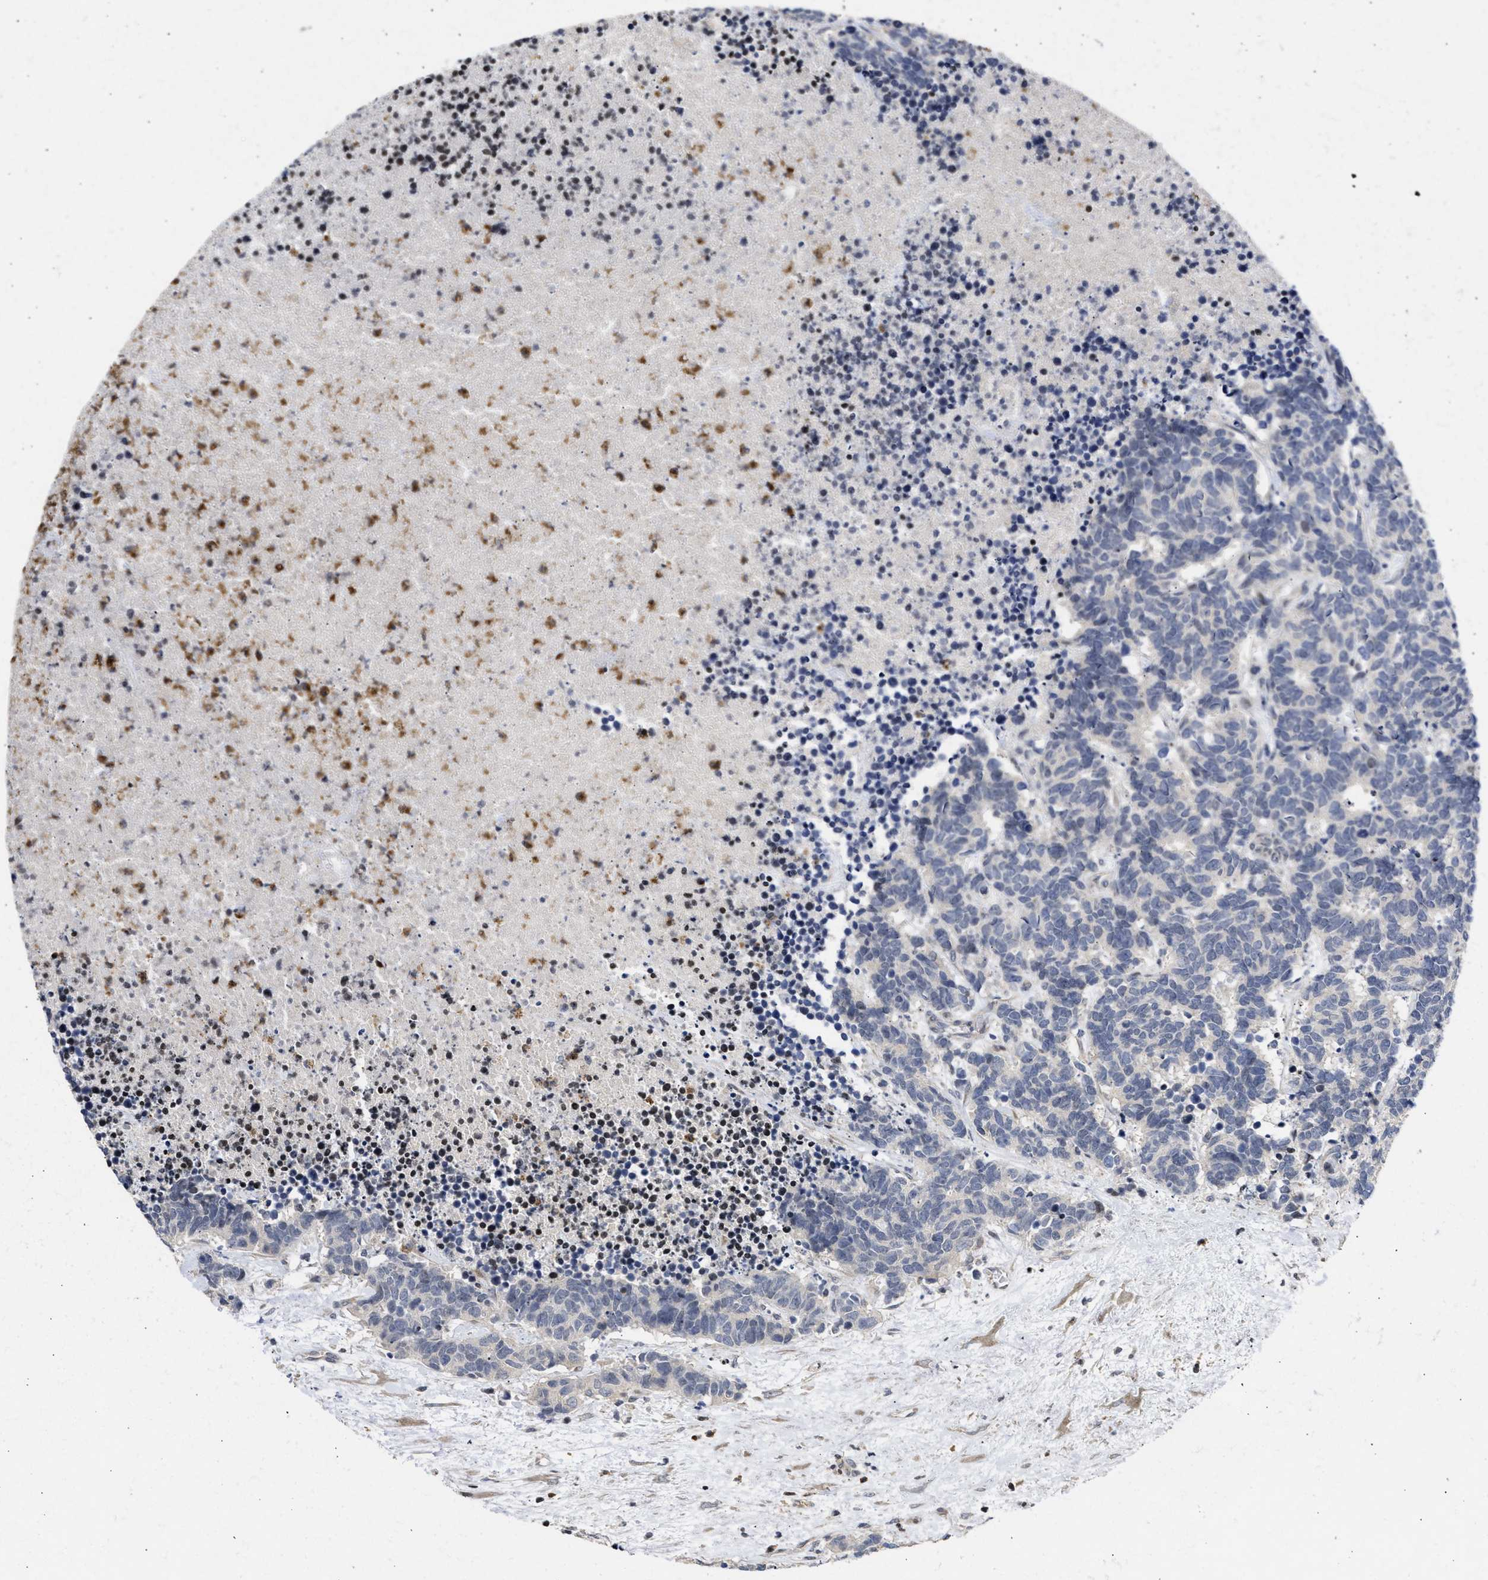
{"staining": {"intensity": "negative", "quantity": "none", "location": "none"}, "tissue": "carcinoid", "cell_type": "Tumor cells", "image_type": "cancer", "snomed": [{"axis": "morphology", "description": "Carcinoma, NOS"}, {"axis": "morphology", "description": "Carcinoid, malignant, NOS"}, {"axis": "topography", "description": "Urinary bladder"}], "caption": "A photomicrograph of malignant carcinoid stained for a protein shows no brown staining in tumor cells.", "gene": "ENSG00000142539", "patient": {"sex": "male", "age": 57}}